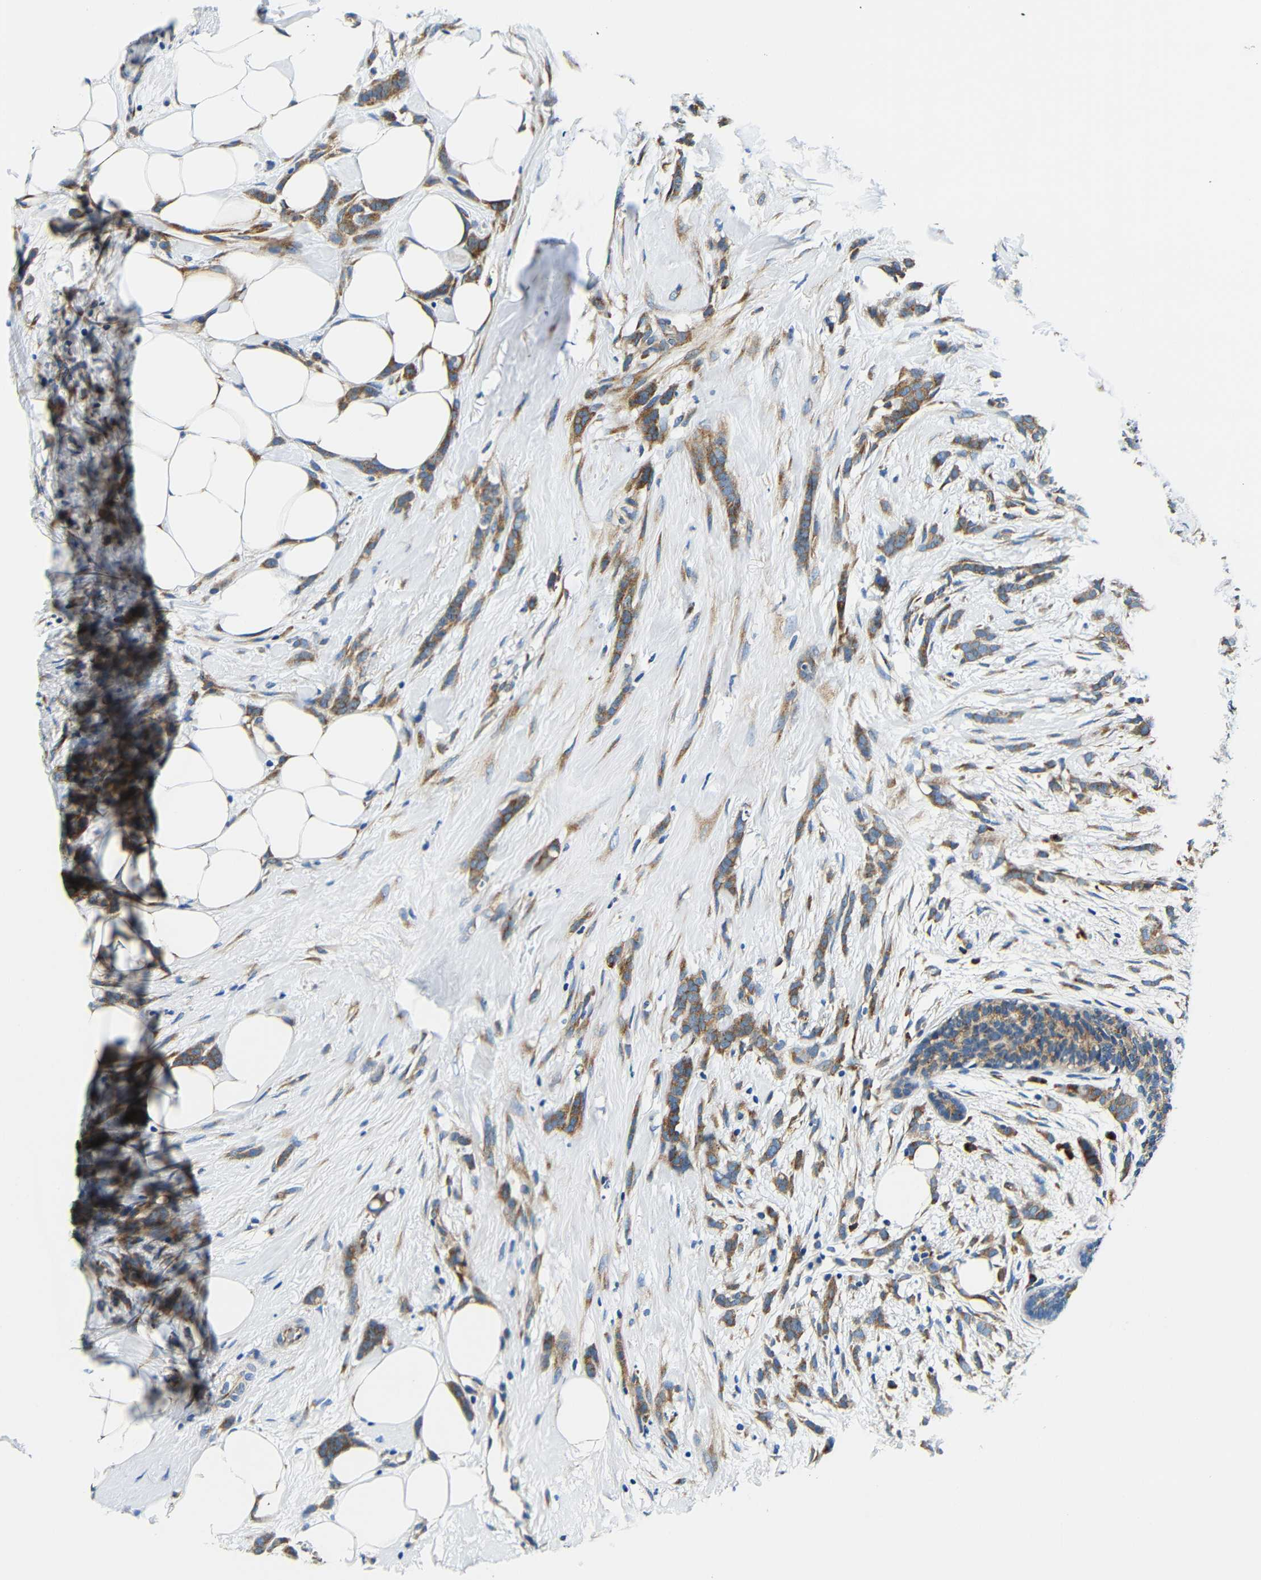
{"staining": {"intensity": "moderate", "quantity": ">75%", "location": "cytoplasmic/membranous"}, "tissue": "breast cancer", "cell_type": "Tumor cells", "image_type": "cancer", "snomed": [{"axis": "morphology", "description": "Lobular carcinoma, in situ"}, {"axis": "morphology", "description": "Lobular carcinoma"}, {"axis": "topography", "description": "Breast"}], "caption": "This histopathology image exhibits lobular carcinoma (breast) stained with immunohistochemistry (IHC) to label a protein in brown. The cytoplasmic/membranous of tumor cells show moderate positivity for the protein. Nuclei are counter-stained blue.", "gene": "USO1", "patient": {"sex": "female", "age": 41}}